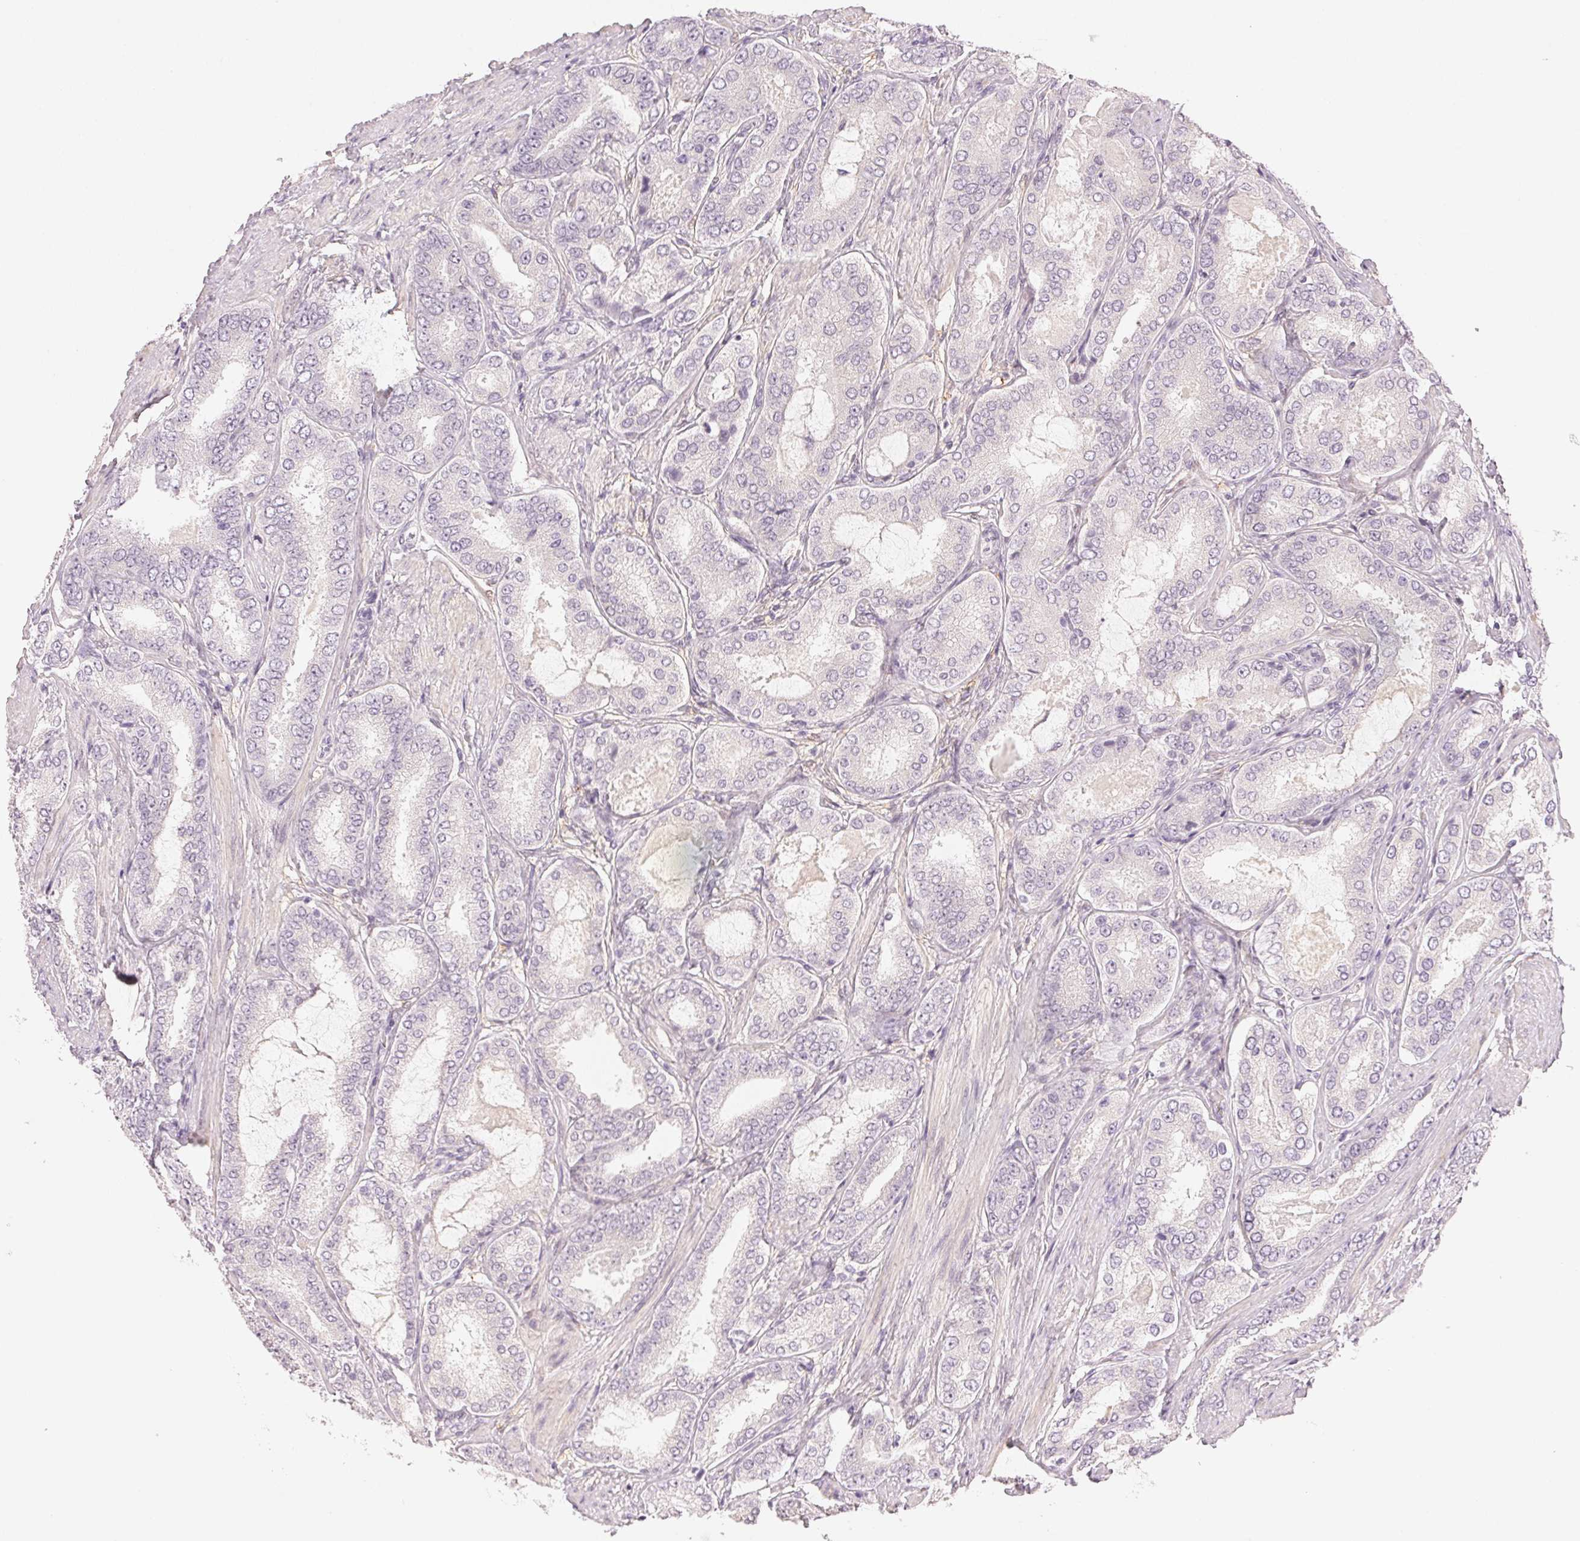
{"staining": {"intensity": "negative", "quantity": "none", "location": "none"}, "tissue": "prostate cancer", "cell_type": "Tumor cells", "image_type": "cancer", "snomed": [{"axis": "morphology", "description": "Adenocarcinoma, High grade"}, {"axis": "topography", "description": "Prostate"}], "caption": "Immunohistochemistry image of prostate cancer stained for a protein (brown), which exhibits no positivity in tumor cells. (Immunohistochemistry (ihc), brightfield microscopy, high magnification).", "gene": "MAP1LC3A", "patient": {"sex": "male", "age": 63}}